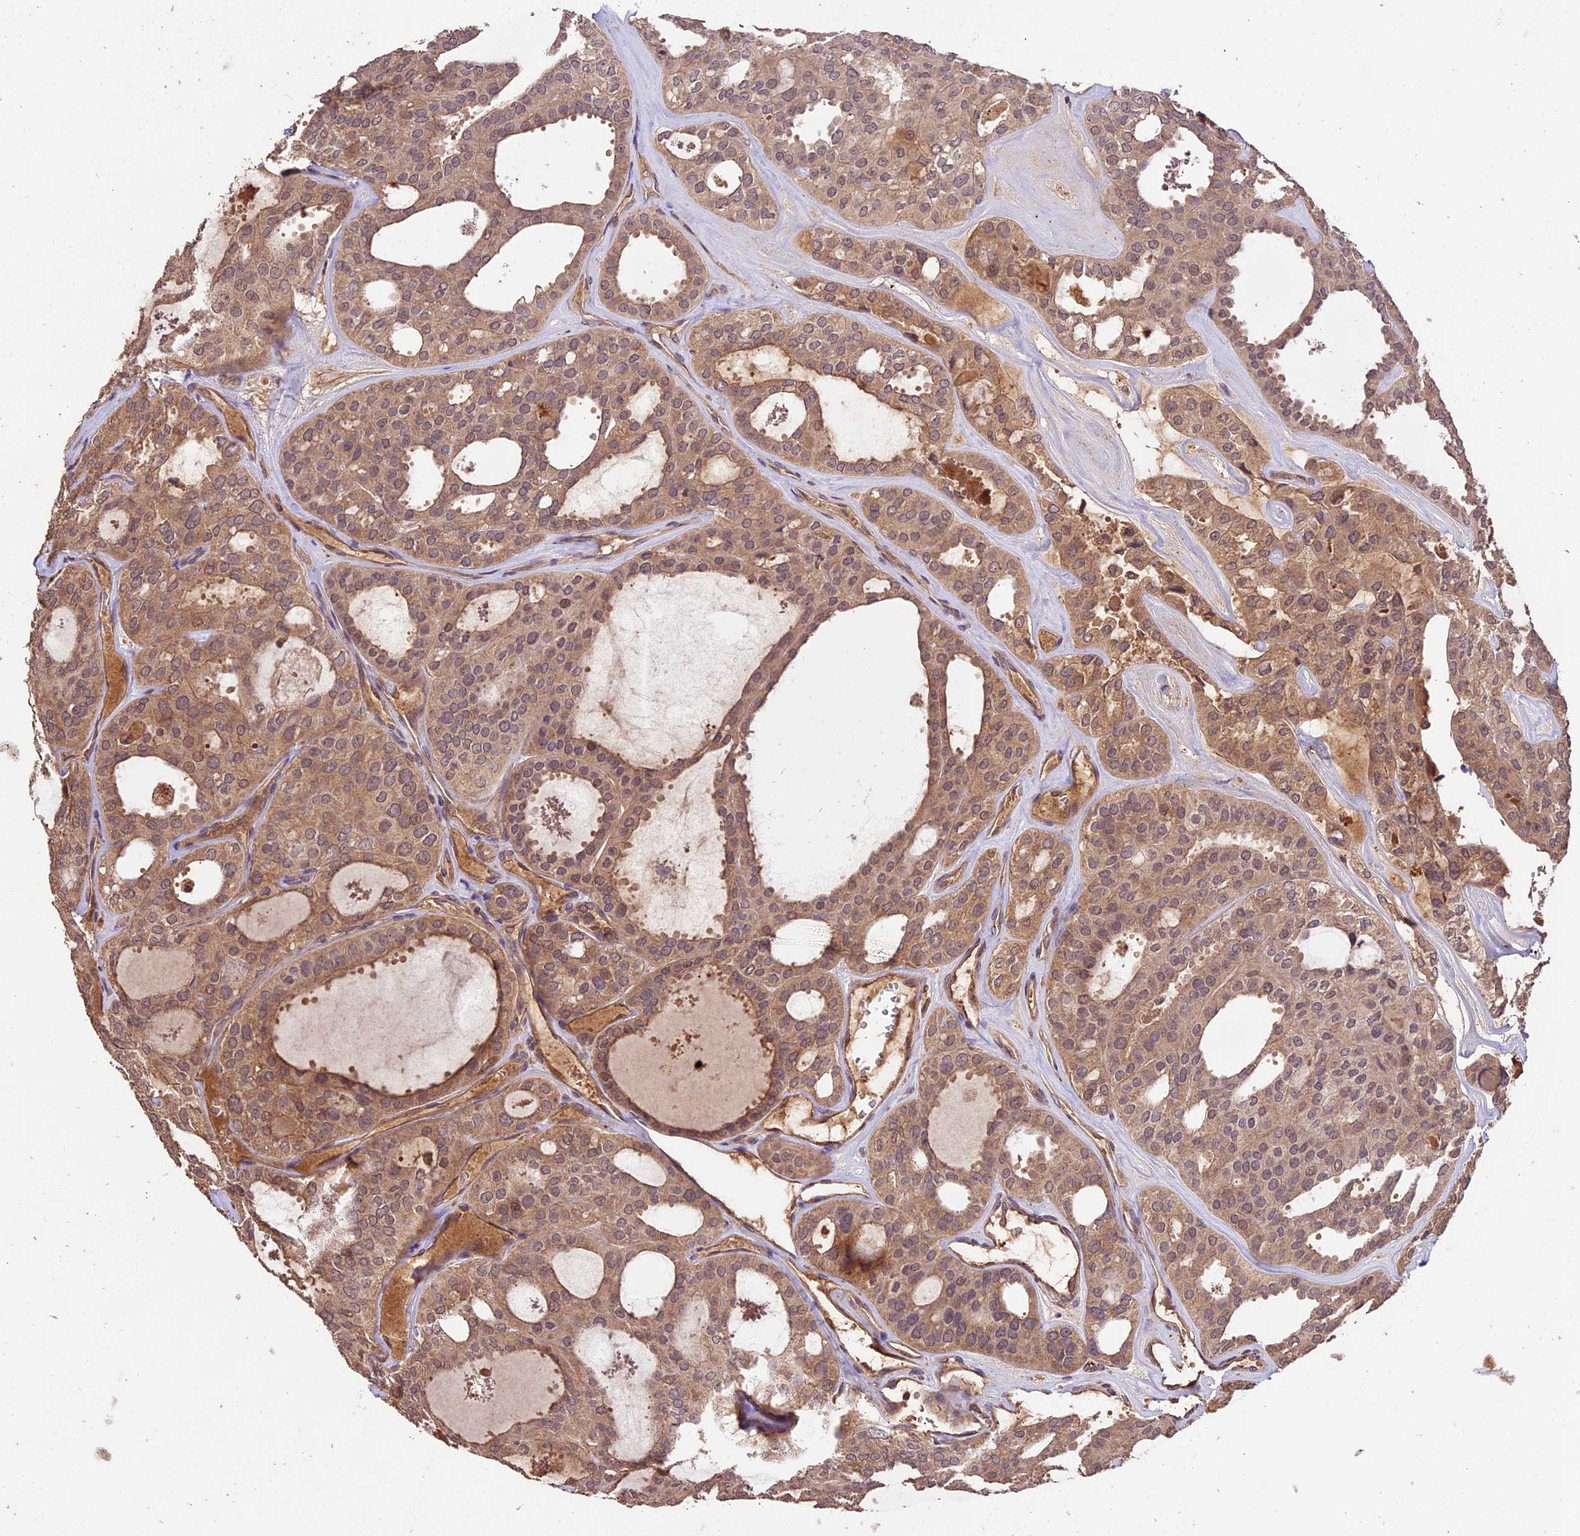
{"staining": {"intensity": "moderate", "quantity": ">75%", "location": "cytoplasmic/membranous"}, "tissue": "thyroid cancer", "cell_type": "Tumor cells", "image_type": "cancer", "snomed": [{"axis": "morphology", "description": "Follicular adenoma carcinoma, NOS"}, {"axis": "topography", "description": "Thyroid gland"}], "caption": "Immunohistochemistry (IHC) of human thyroid cancer exhibits medium levels of moderate cytoplasmic/membranous expression in about >75% of tumor cells.", "gene": "CRLF1", "patient": {"sex": "male", "age": 75}}